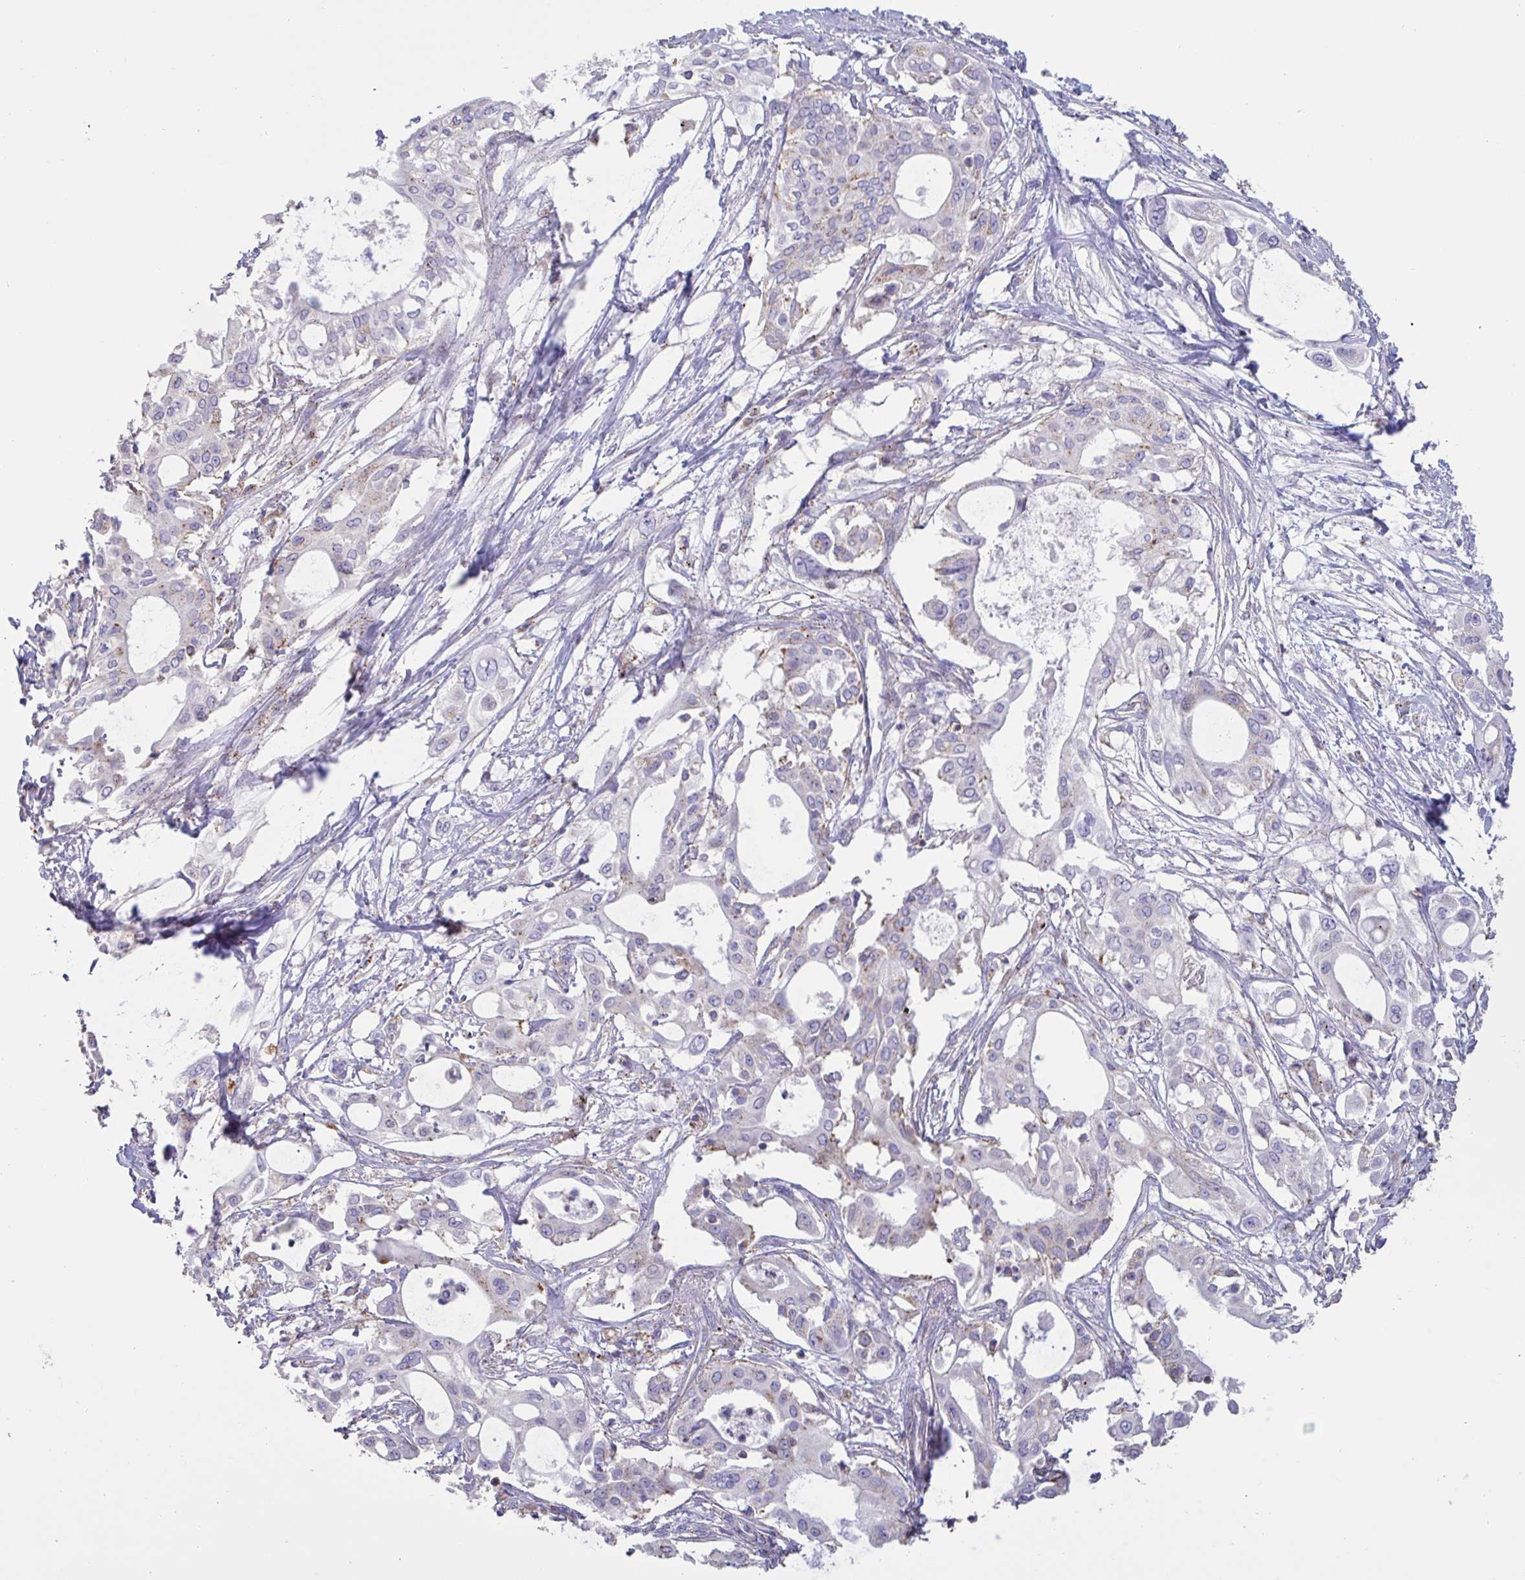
{"staining": {"intensity": "negative", "quantity": "none", "location": "none"}, "tissue": "pancreatic cancer", "cell_type": "Tumor cells", "image_type": "cancer", "snomed": [{"axis": "morphology", "description": "Adenocarcinoma, NOS"}, {"axis": "topography", "description": "Pancreas"}], "caption": "Photomicrograph shows no protein staining in tumor cells of adenocarcinoma (pancreatic) tissue.", "gene": "CHMP5", "patient": {"sex": "female", "age": 68}}